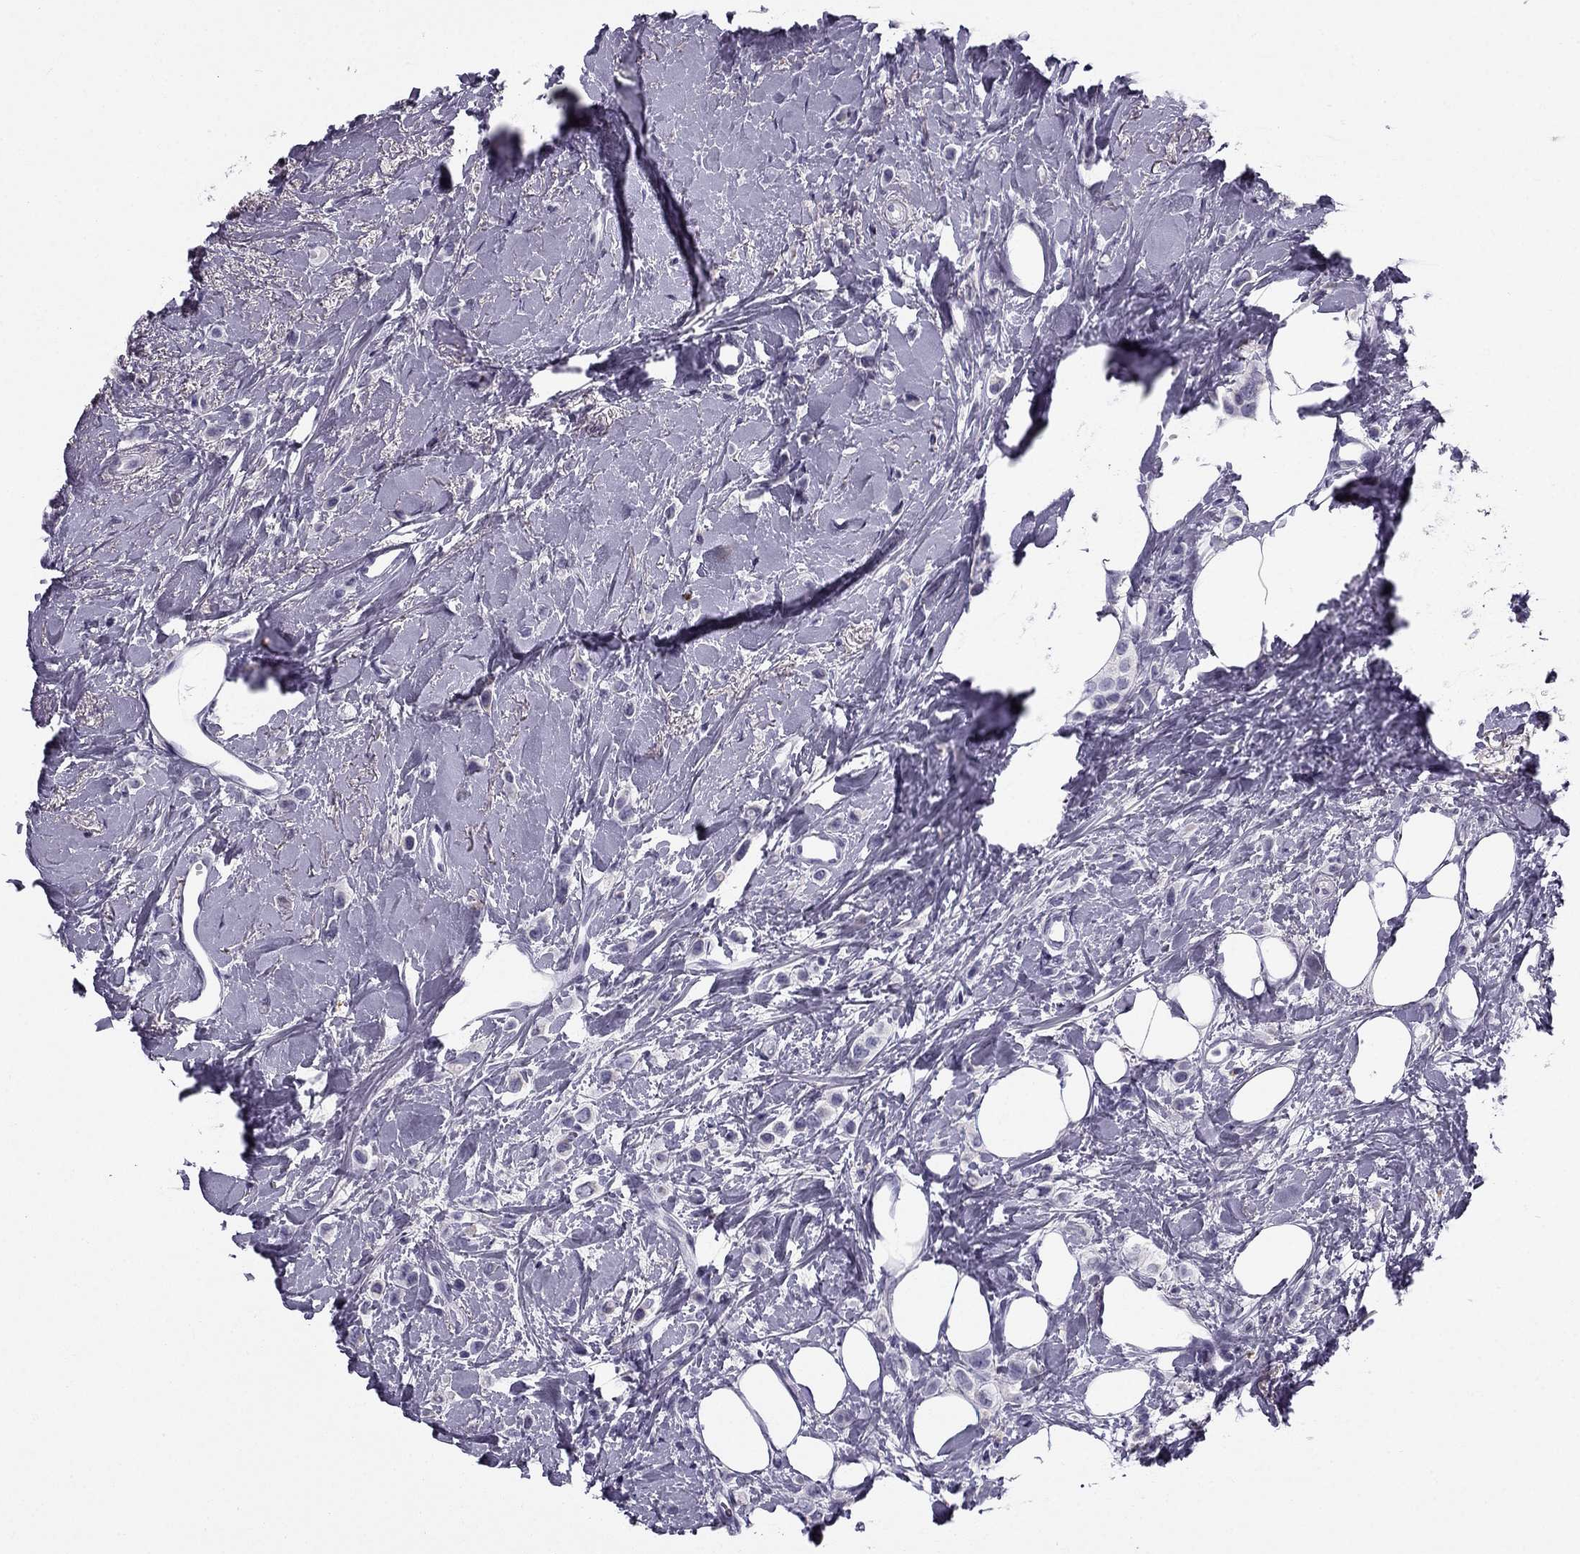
{"staining": {"intensity": "negative", "quantity": "none", "location": "none"}, "tissue": "breast cancer", "cell_type": "Tumor cells", "image_type": "cancer", "snomed": [{"axis": "morphology", "description": "Lobular carcinoma"}, {"axis": "topography", "description": "Breast"}], "caption": "A high-resolution photomicrograph shows immunohistochemistry staining of breast cancer (lobular carcinoma), which demonstrates no significant expression in tumor cells.", "gene": "MC5R", "patient": {"sex": "female", "age": 66}}